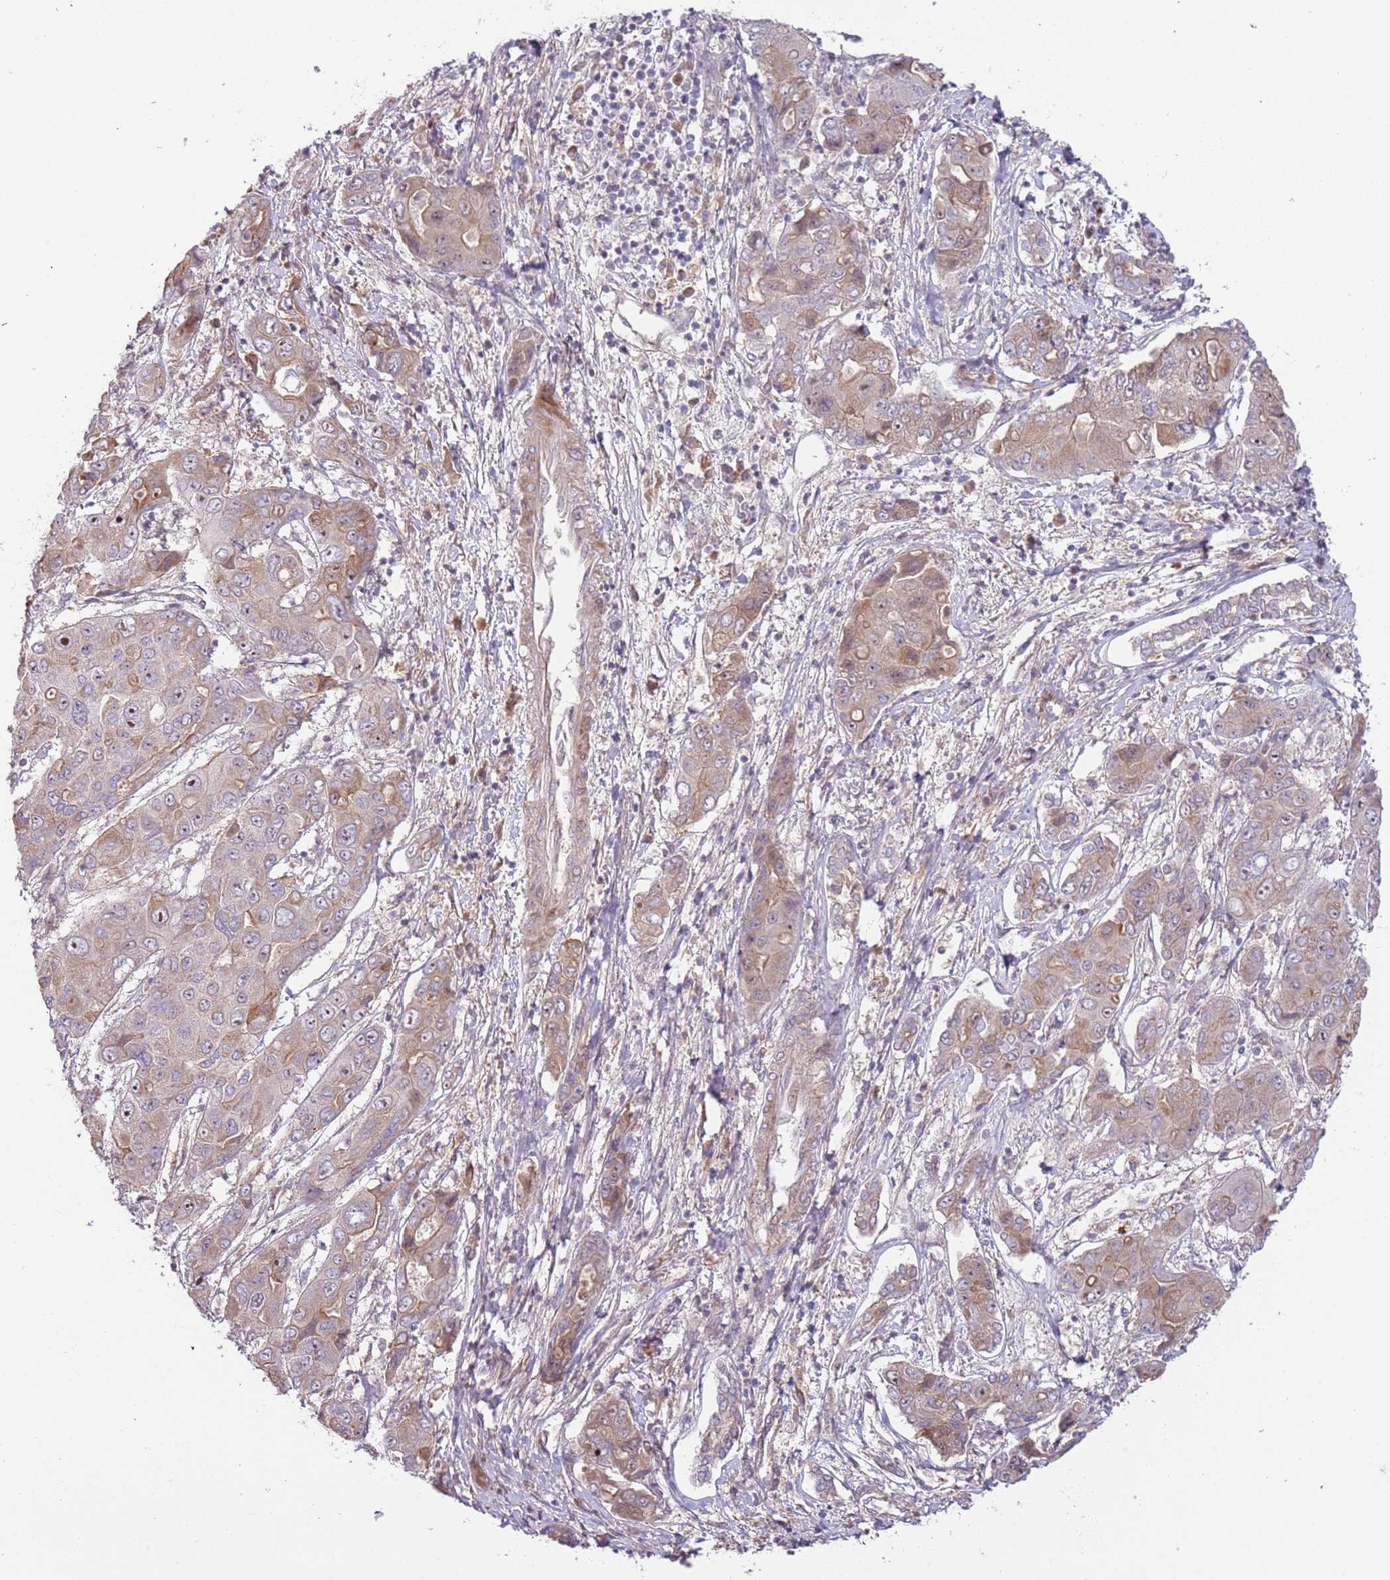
{"staining": {"intensity": "weak", "quantity": "25%-75%", "location": "cytoplasmic/membranous,nuclear"}, "tissue": "liver cancer", "cell_type": "Tumor cells", "image_type": "cancer", "snomed": [{"axis": "morphology", "description": "Cholangiocarcinoma"}, {"axis": "topography", "description": "Liver"}], "caption": "High-magnification brightfield microscopy of liver cholangiocarcinoma stained with DAB (brown) and counterstained with hematoxylin (blue). tumor cells exhibit weak cytoplasmic/membranous and nuclear expression is seen in about25%-75% of cells.", "gene": "TRAPPC6B", "patient": {"sex": "male", "age": 67}}